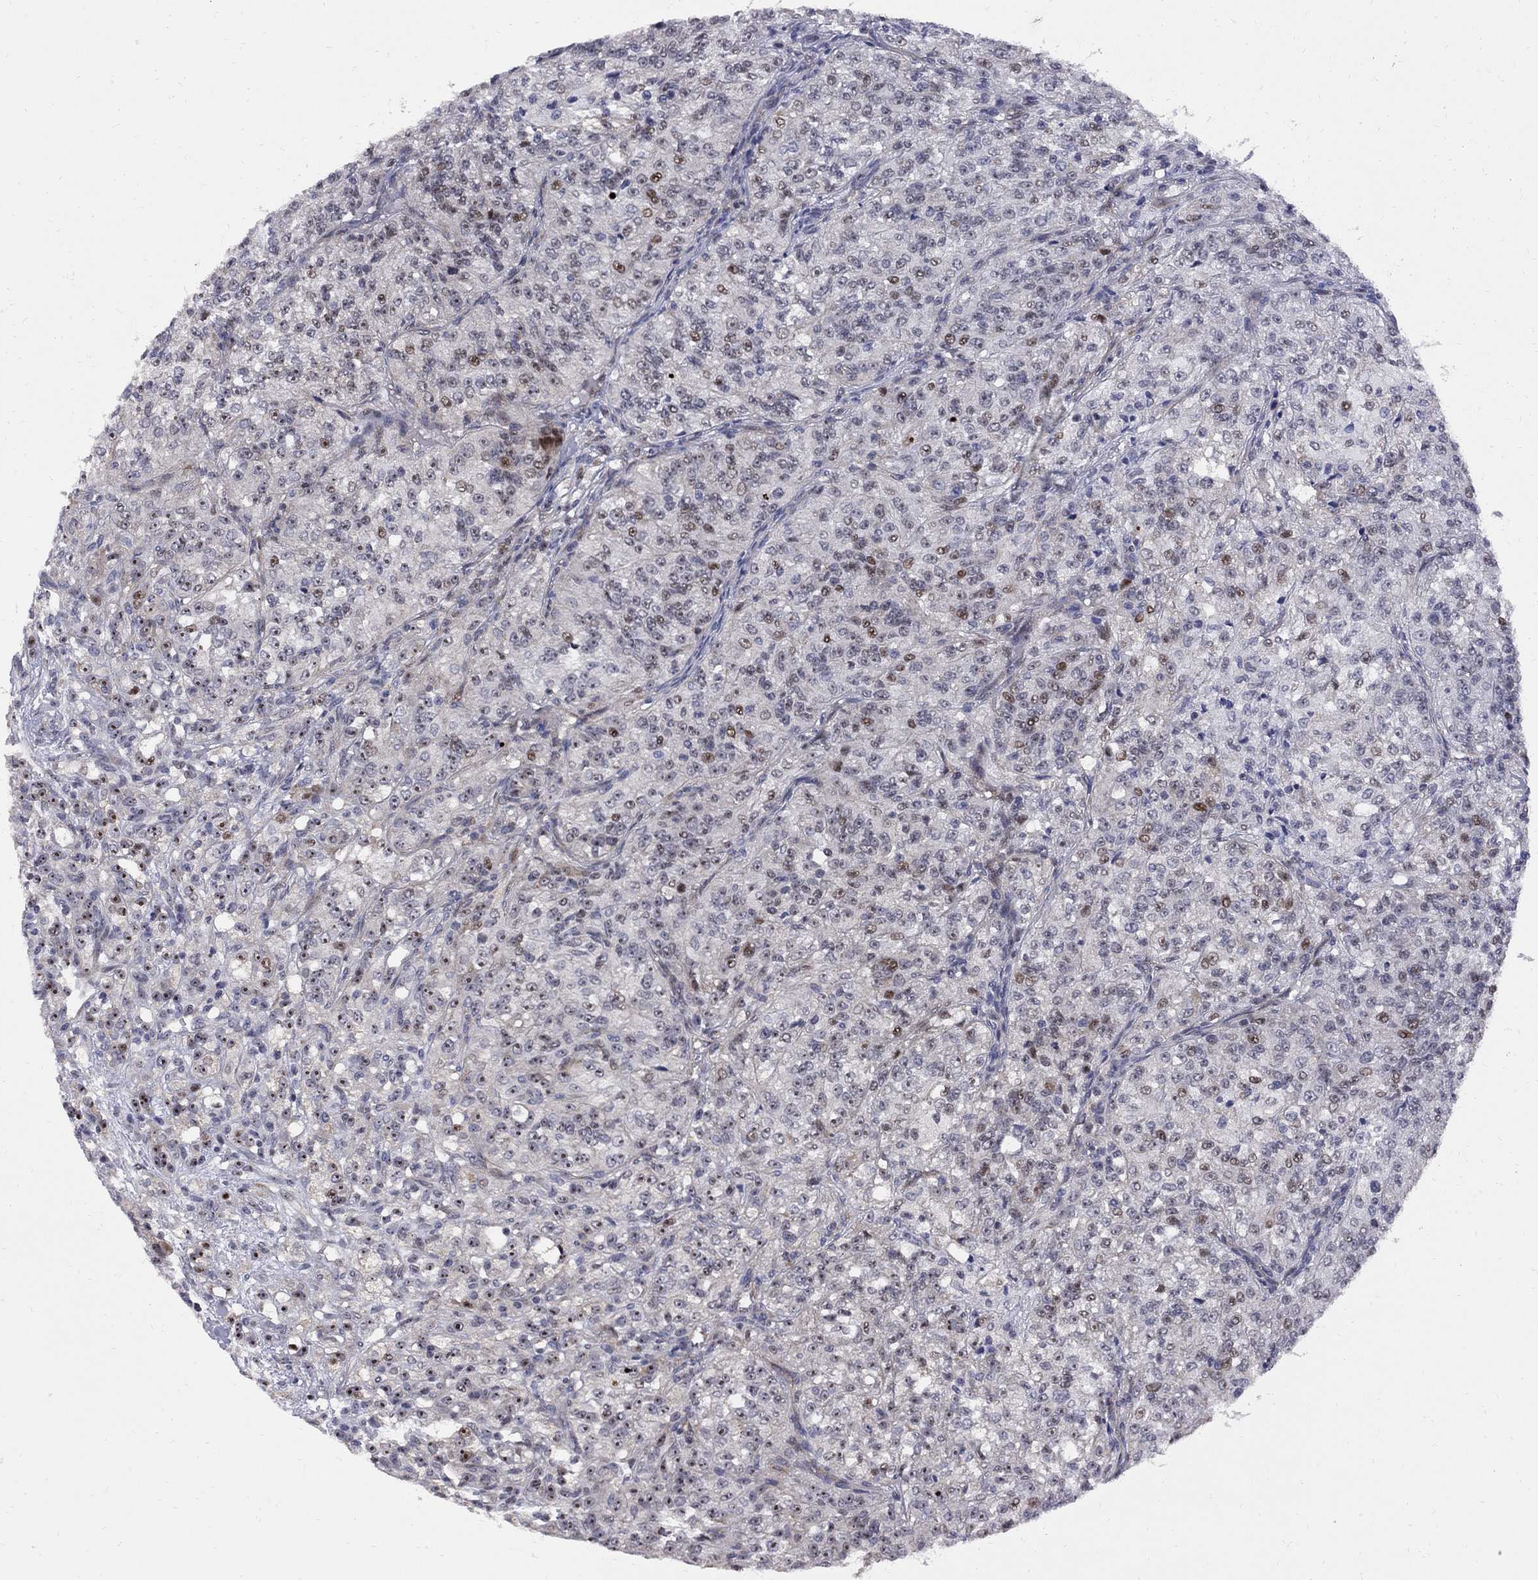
{"staining": {"intensity": "moderate", "quantity": "<25%", "location": "nuclear"}, "tissue": "renal cancer", "cell_type": "Tumor cells", "image_type": "cancer", "snomed": [{"axis": "morphology", "description": "Adenocarcinoma, NOS"}, {"axis": "topography", "description": "Kidney"}], "caption": "The micrograph exhibits staining of renal cancer (adenocarcinoma), revealing moderate nuclear protein expression (brown color) within tumor cells.", "gene": "DHX33", "patient": {"sex": "female", "age": 63}}